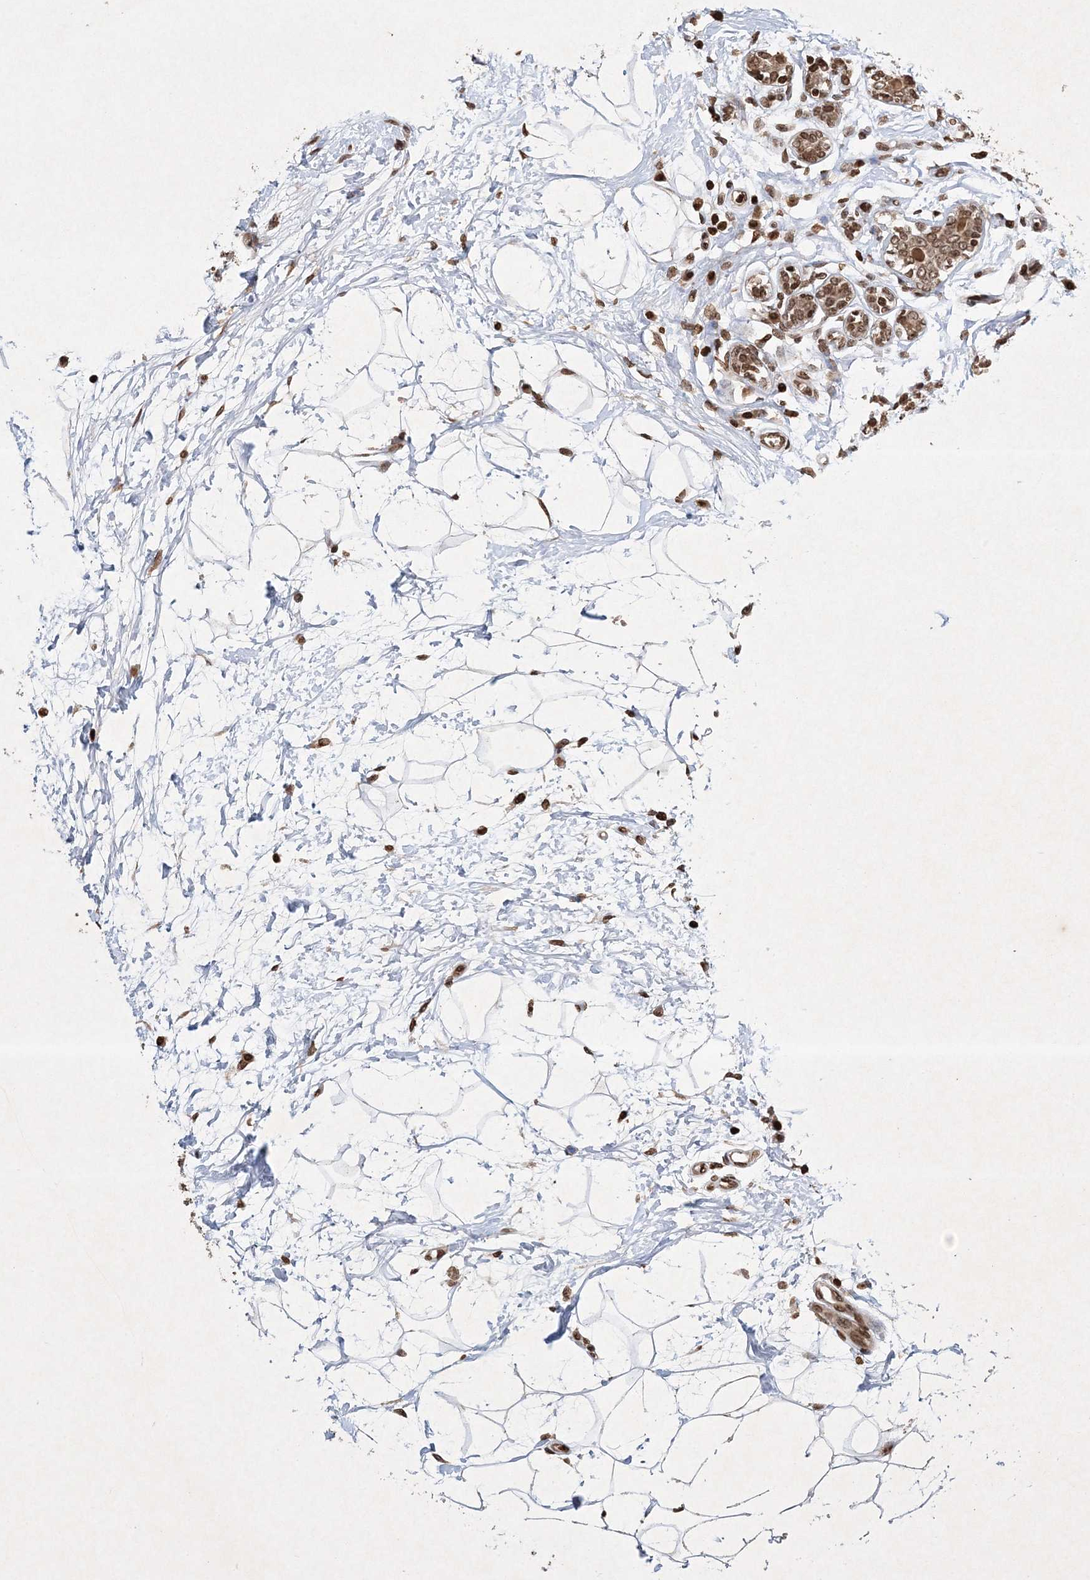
{"staining": {"intensity": "moderate", "quantity": ">75%", "location": "cytoplasmic/membranous,nuclear"}, "tissue": "breast cancer", "cell_type": "Tumor cells", "image_type": "cancer", "snomed": [{"axis": "morphology", "description": "Normal tissue, NOS"}, {"axis": "morphology", "description": "Duct carcinoma"}, {"axis": "topography", "description": "Breast"}], "caption": "Breast cancer stained with a brown dye demonstrates moderate cytoplasmic/membranous and nuclear positive expression in about >75% of tumor cells.", "gene": "NEDD9", "patient": {"sex": "female", "age": 39}}